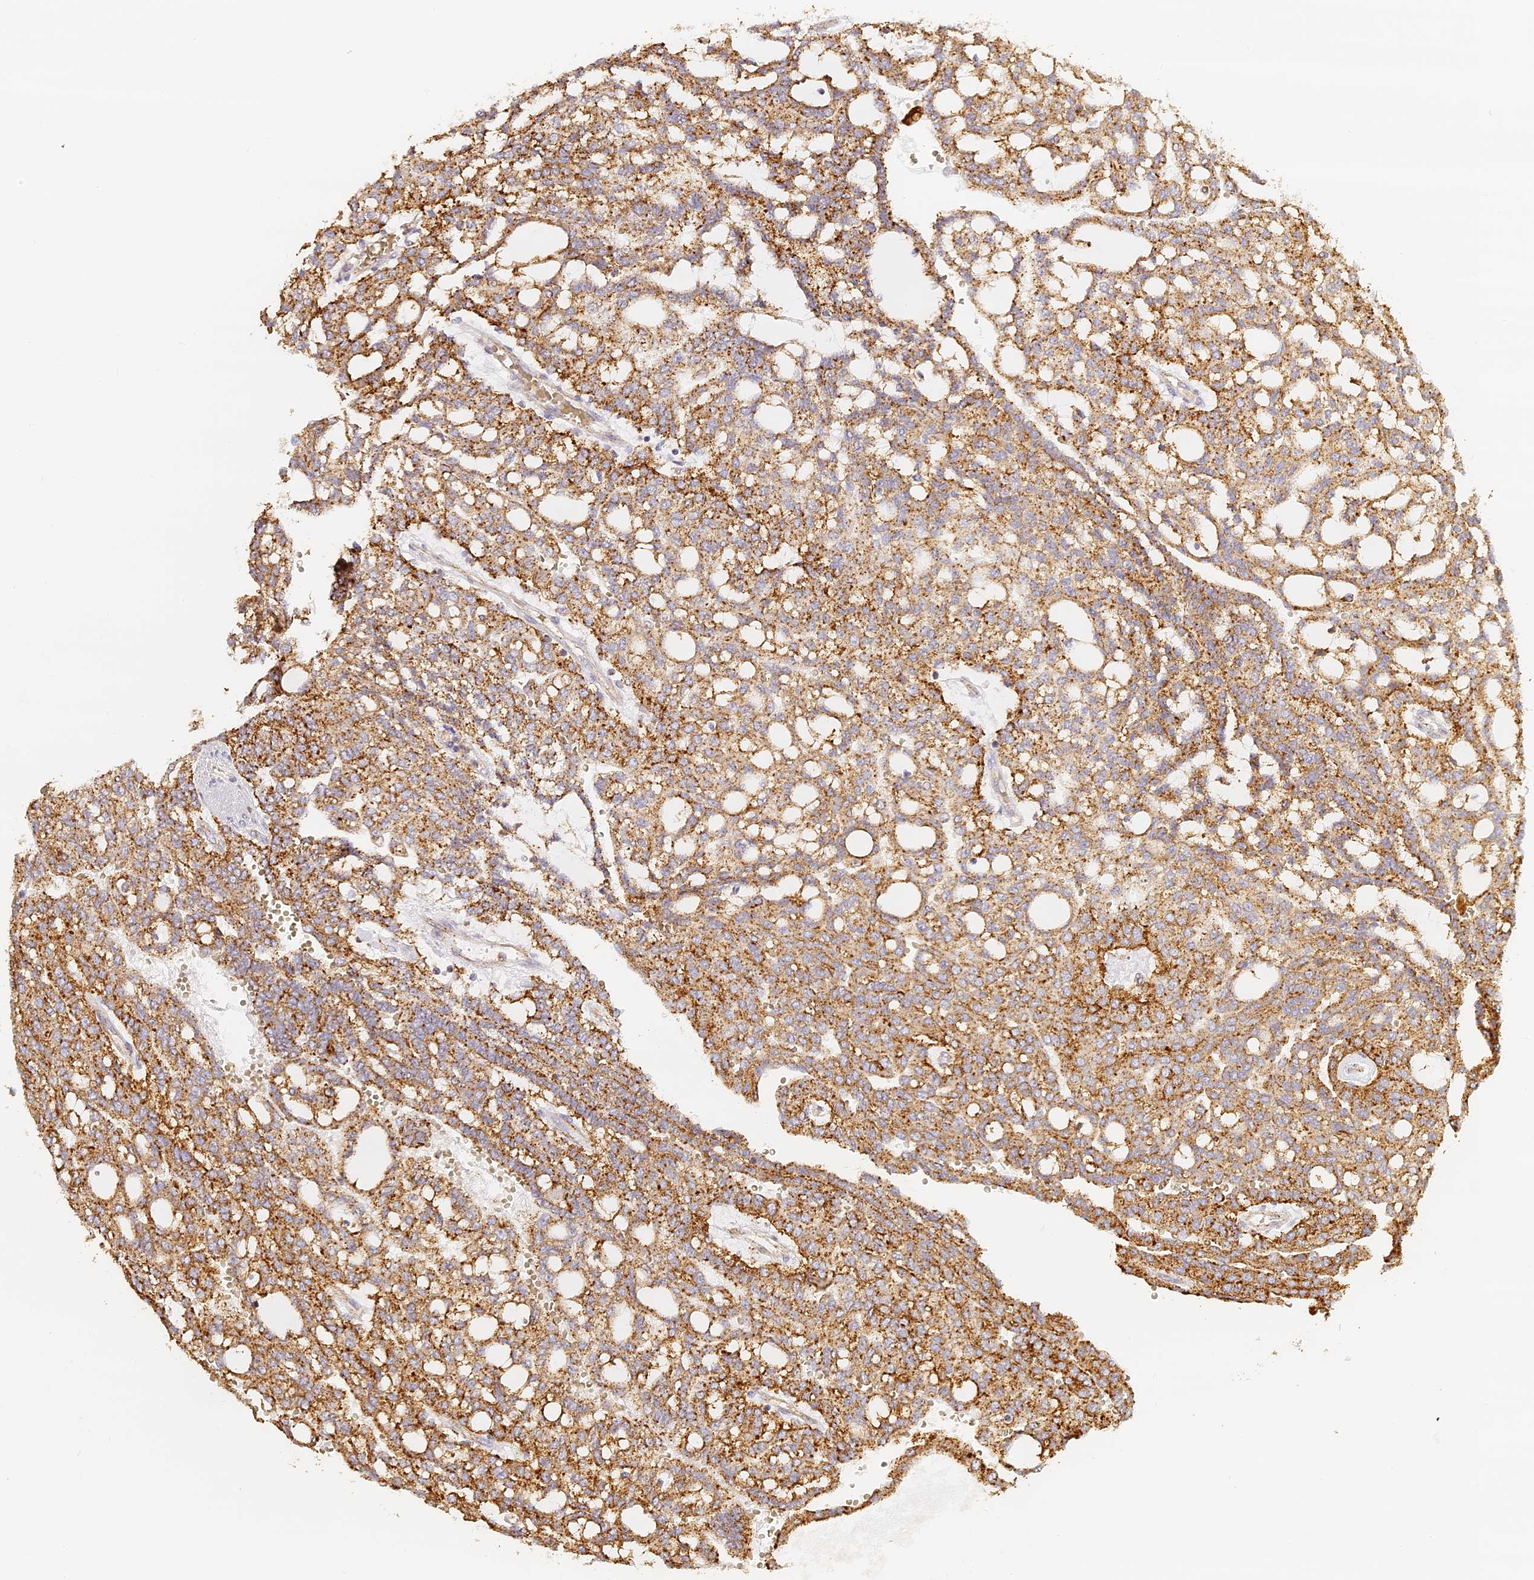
{"staining": {"intensity": "moderate", "quantity": ">75%", "location": "cytoplasmic/membranous"}, "tissue": "renal cancer", "cell_type": "Tumor cells", "image_type": "cancer", "snomed": [{"axis": "morphology", "description": "Adenocarcinoma, NOS"}, {"axis": "topography", "description": "Kidney"}], "caption": "Protein expression analysis of renal cancer demonstrates moderate cytoplasmic/membranous positivity in approximately >75% of tumor cells.", "gene": "LAMP2", "patient": {"sex": "male", "age": 63}}